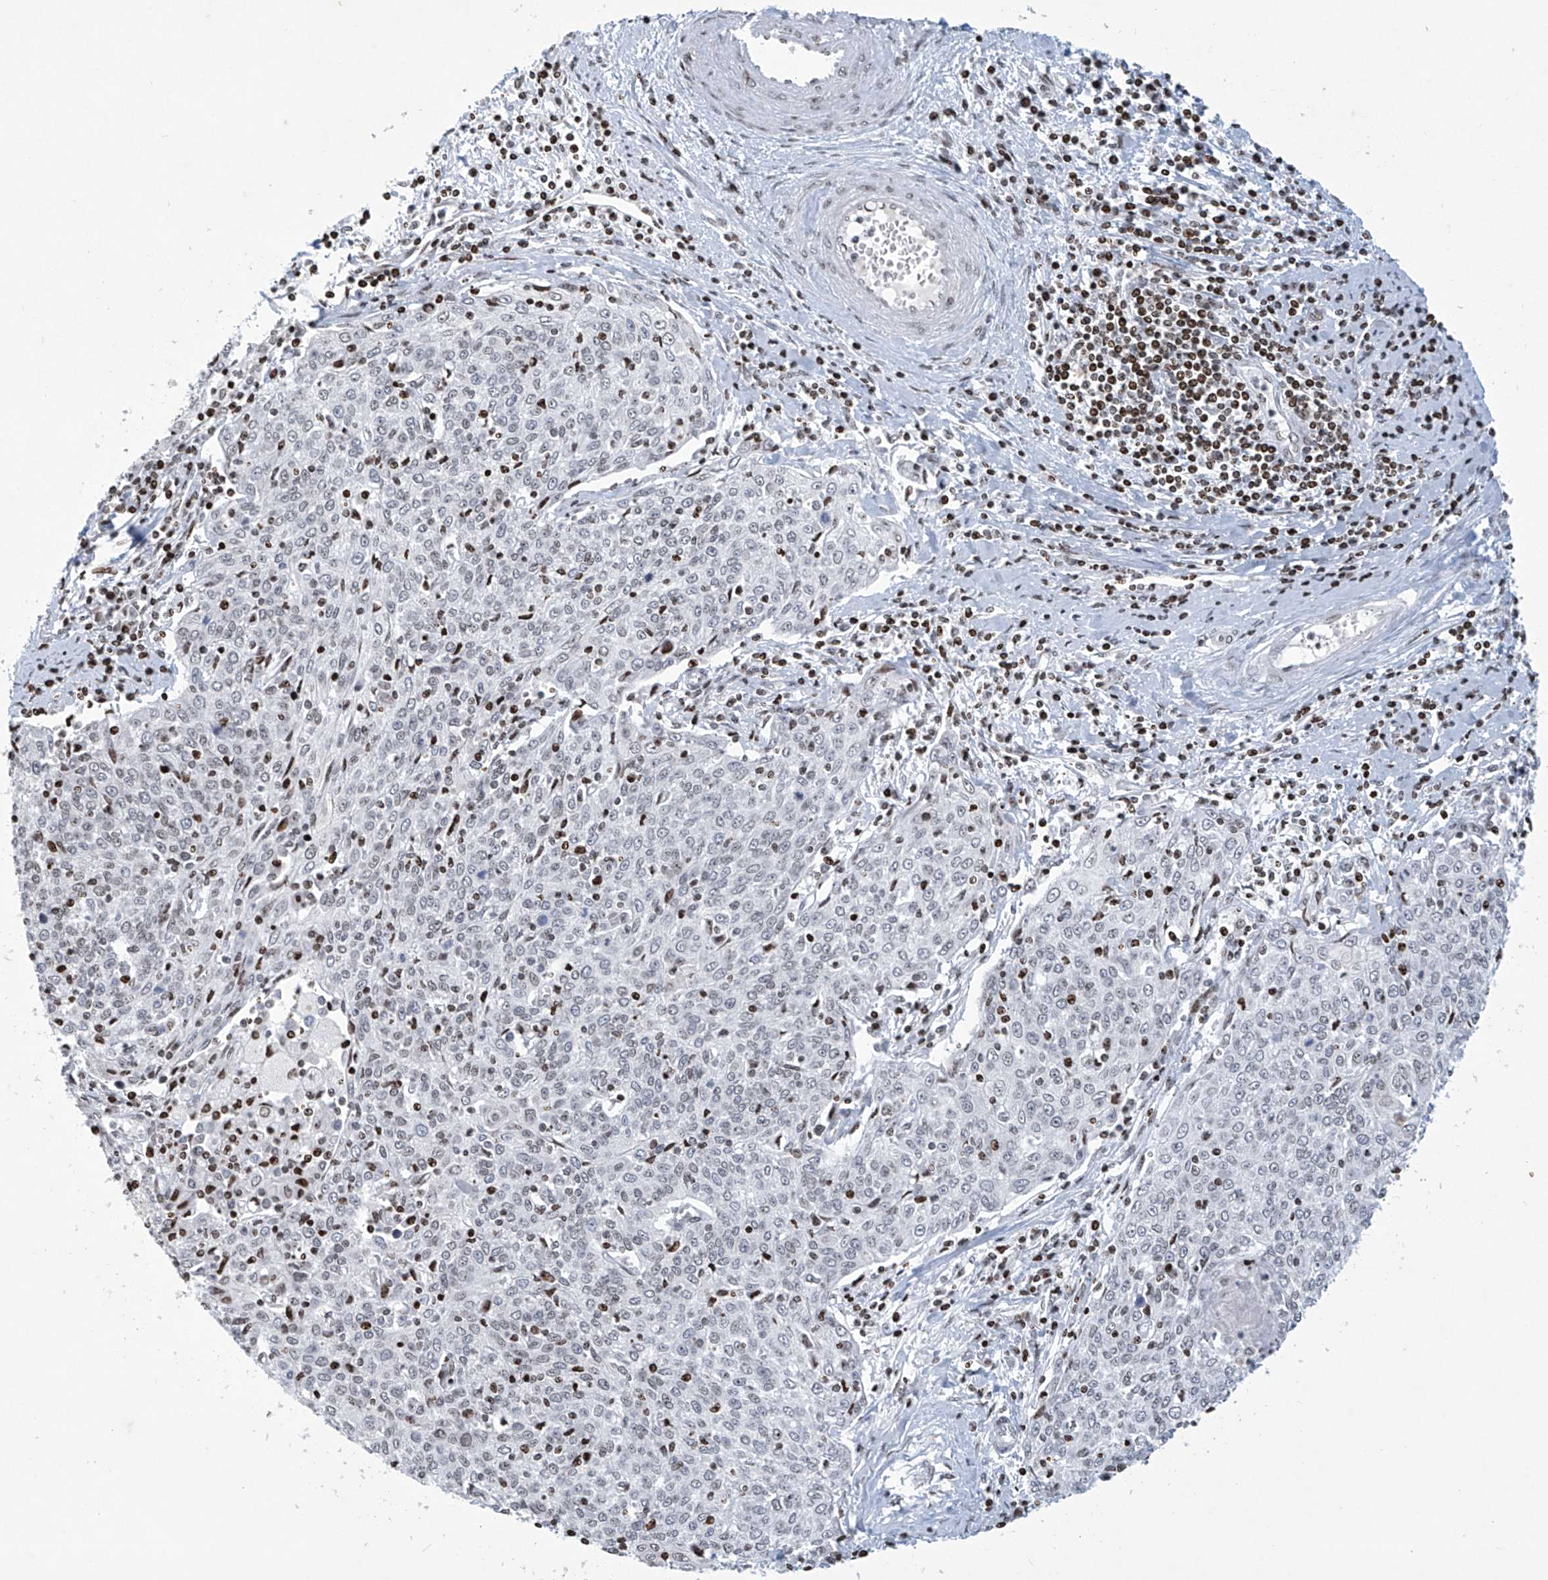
{"staining": {"intensity": "weak", "quantity": "<25%", "location": "nuclear"}, "tissue": "cervical cancer", "cell_type": "Tumor cells", "image_type": "cancer", "snomed": [{"axis": "morphology", "description": "Squamous cell carcinoma, NOS"}, {"axis": "topography", "description": "Cervix"}], "caption": "High magnification brightfield microscopy of squamous cell carcinoma (cervical) stained with DAB (3,3'-diaminobenzidine) (brown) and counterstained with hematoxylin (blue): tumor cells show no significant positivity.", "gene": "RFX7", "patient": {"sex": "female", "age": 48}}